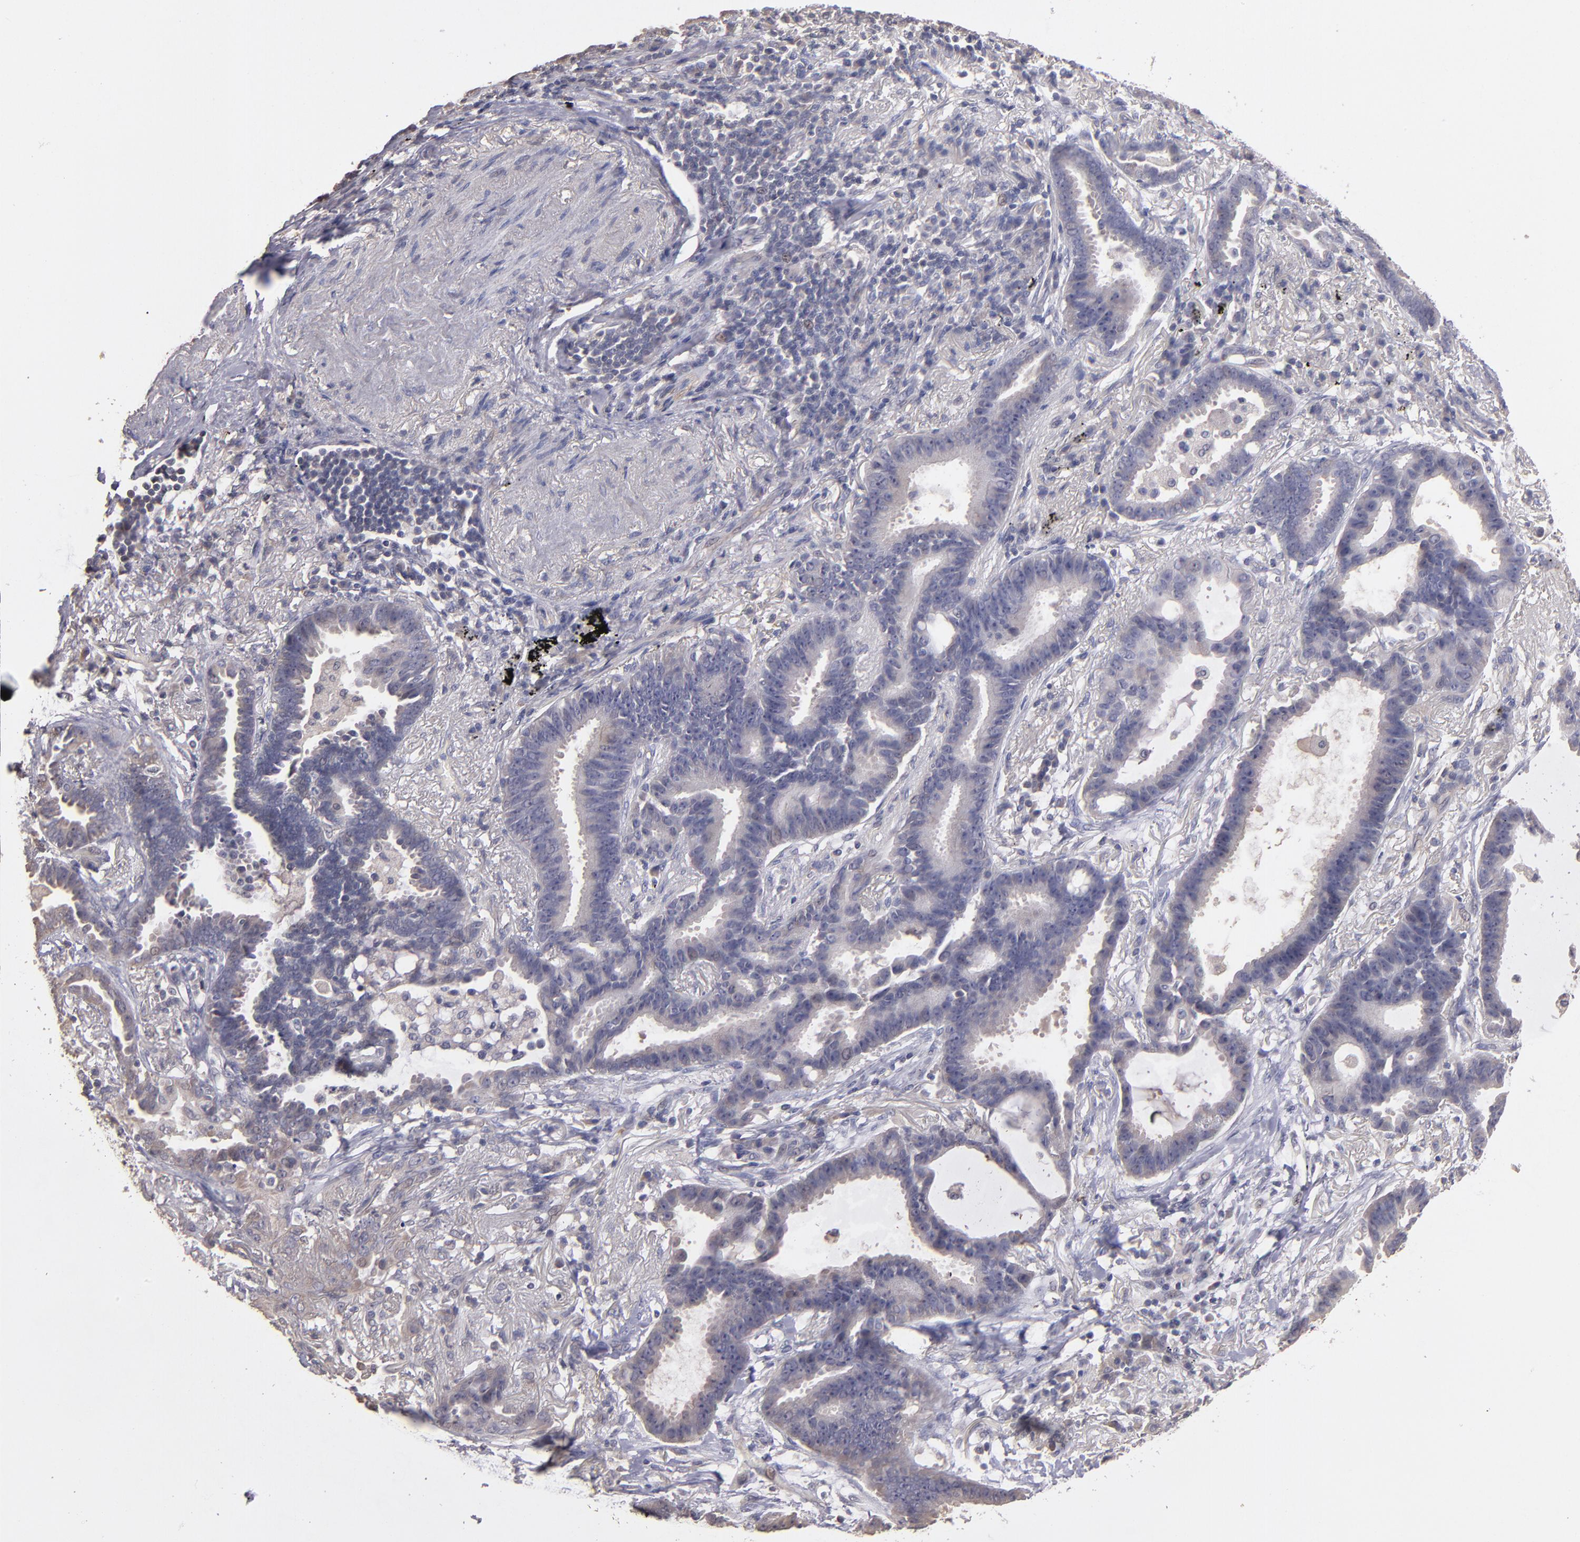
{"staining": {"intensity": "moderate", "quantity": "<25%", "location": "cytoplasmic/membranous"}, "tissue": "lung cancer", "cell_type": "Tumor cells", "image_type": "cancer", "snomed": [{"axis": "morphology", "description": "Adenocarcinoma, NOS"}, {"axis": "topography", "description": "Lung"}], "caption": "Tumor cells exhibit low levels of moderate cytoplasmic/membranous staining in approximately <25% of cells in lung cancer (adenocarcinoma).", "gene": "GNAZ", "patient": {"sex": "female", "age": 64}}